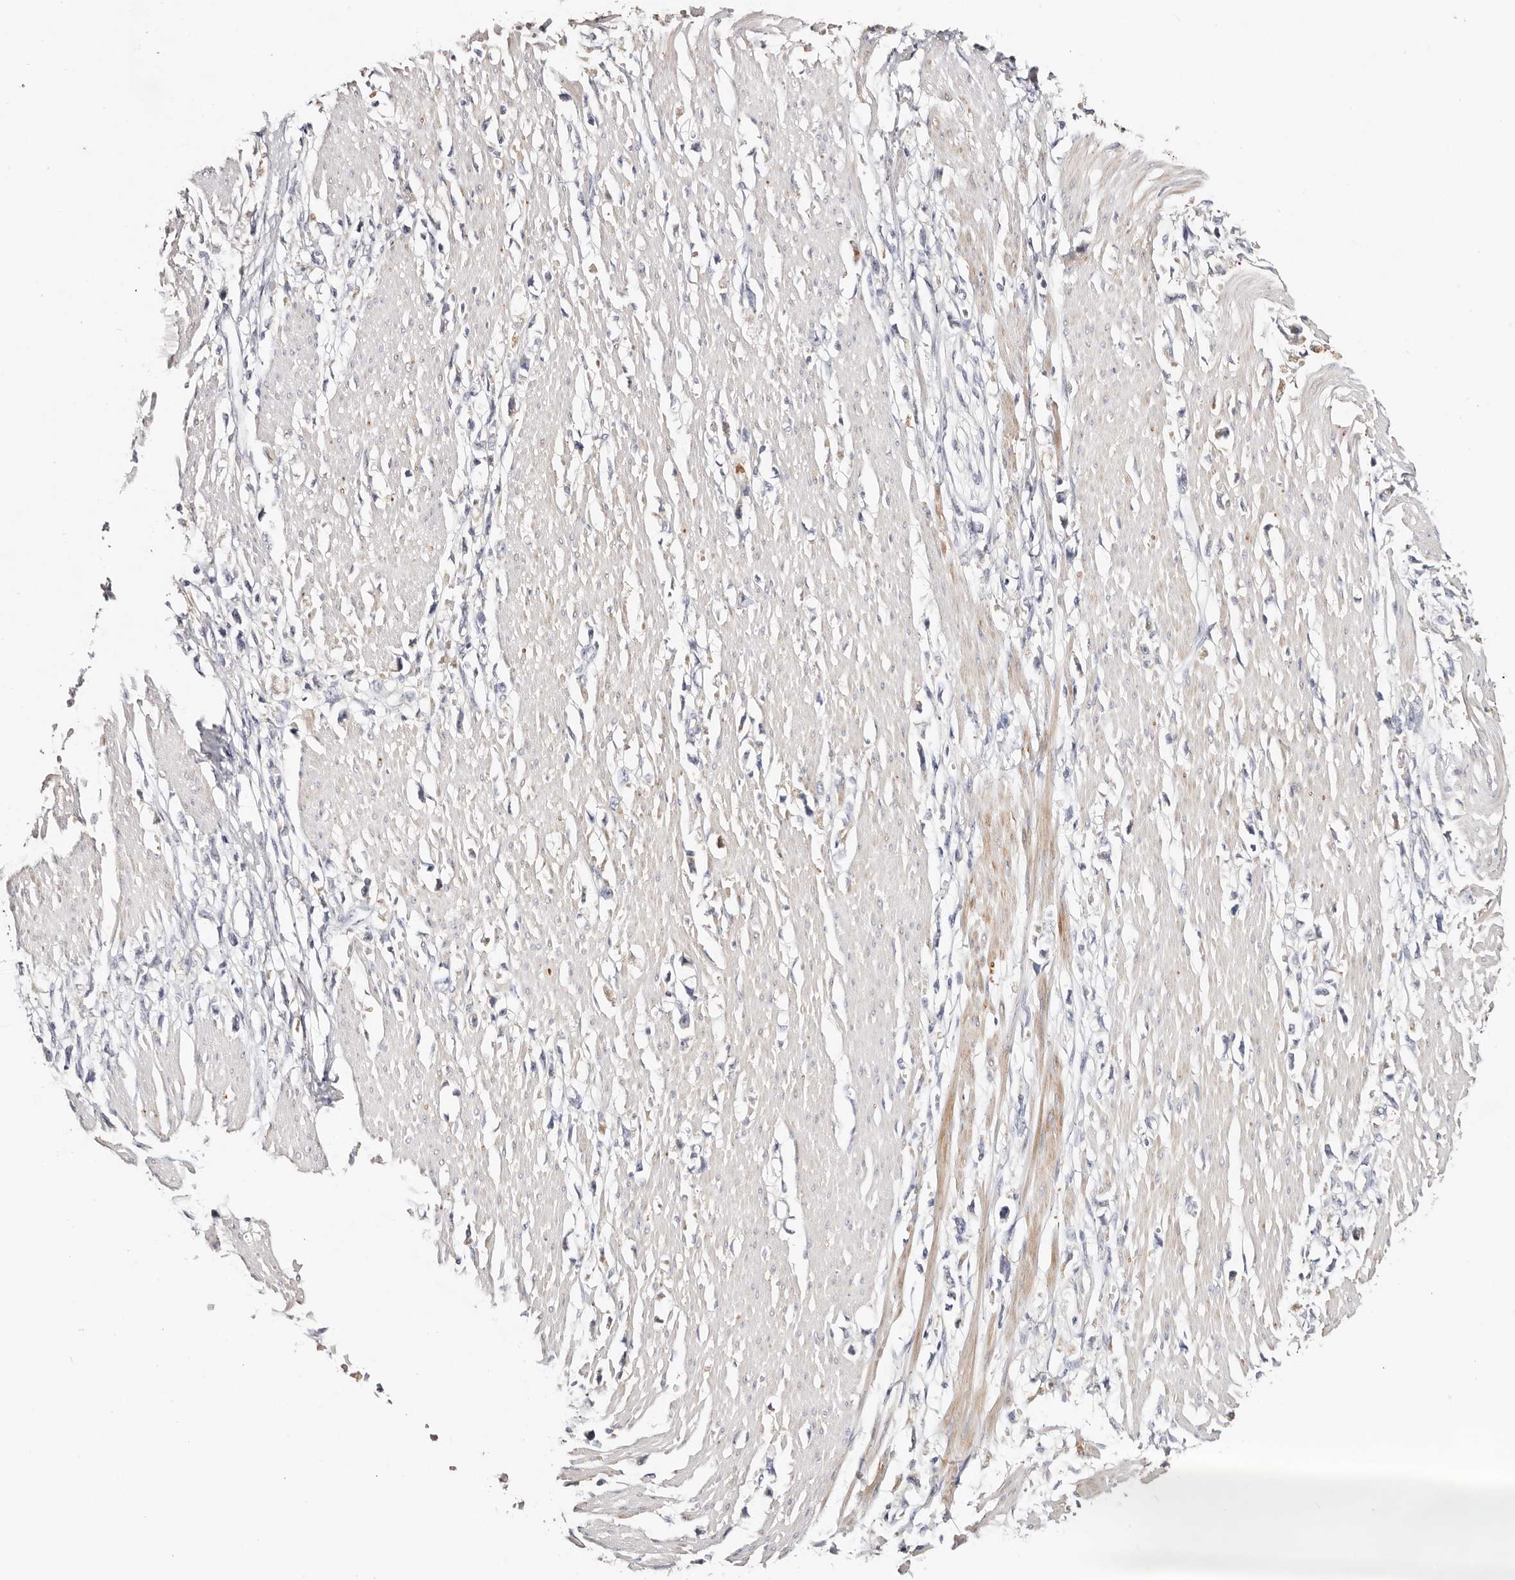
{"staining": {"intensity": "negative", "quantity": "none", "location": "none"}, "tissue": "stomach cancer", "cell_type": "Tumor cells", "image_type": "cancer", "snomed": [{"axis": "morphology", "description": "Adenocarcinoma, NOS"}, {"axis": "topography", "description": "Stomach"}], "caption": "Immunohistochemical staining of human stomach cancer shows no significant expression in tumor cells. Brightfield microscopy of immunohistochemistry (IHC) stained with DAB (3,3'-diaminobenzidine) (brown) and hematoxylin (blue), captured at high magnification.", "gene": "VIPAS39", "patient": {"sex": "female", "age": 59}}